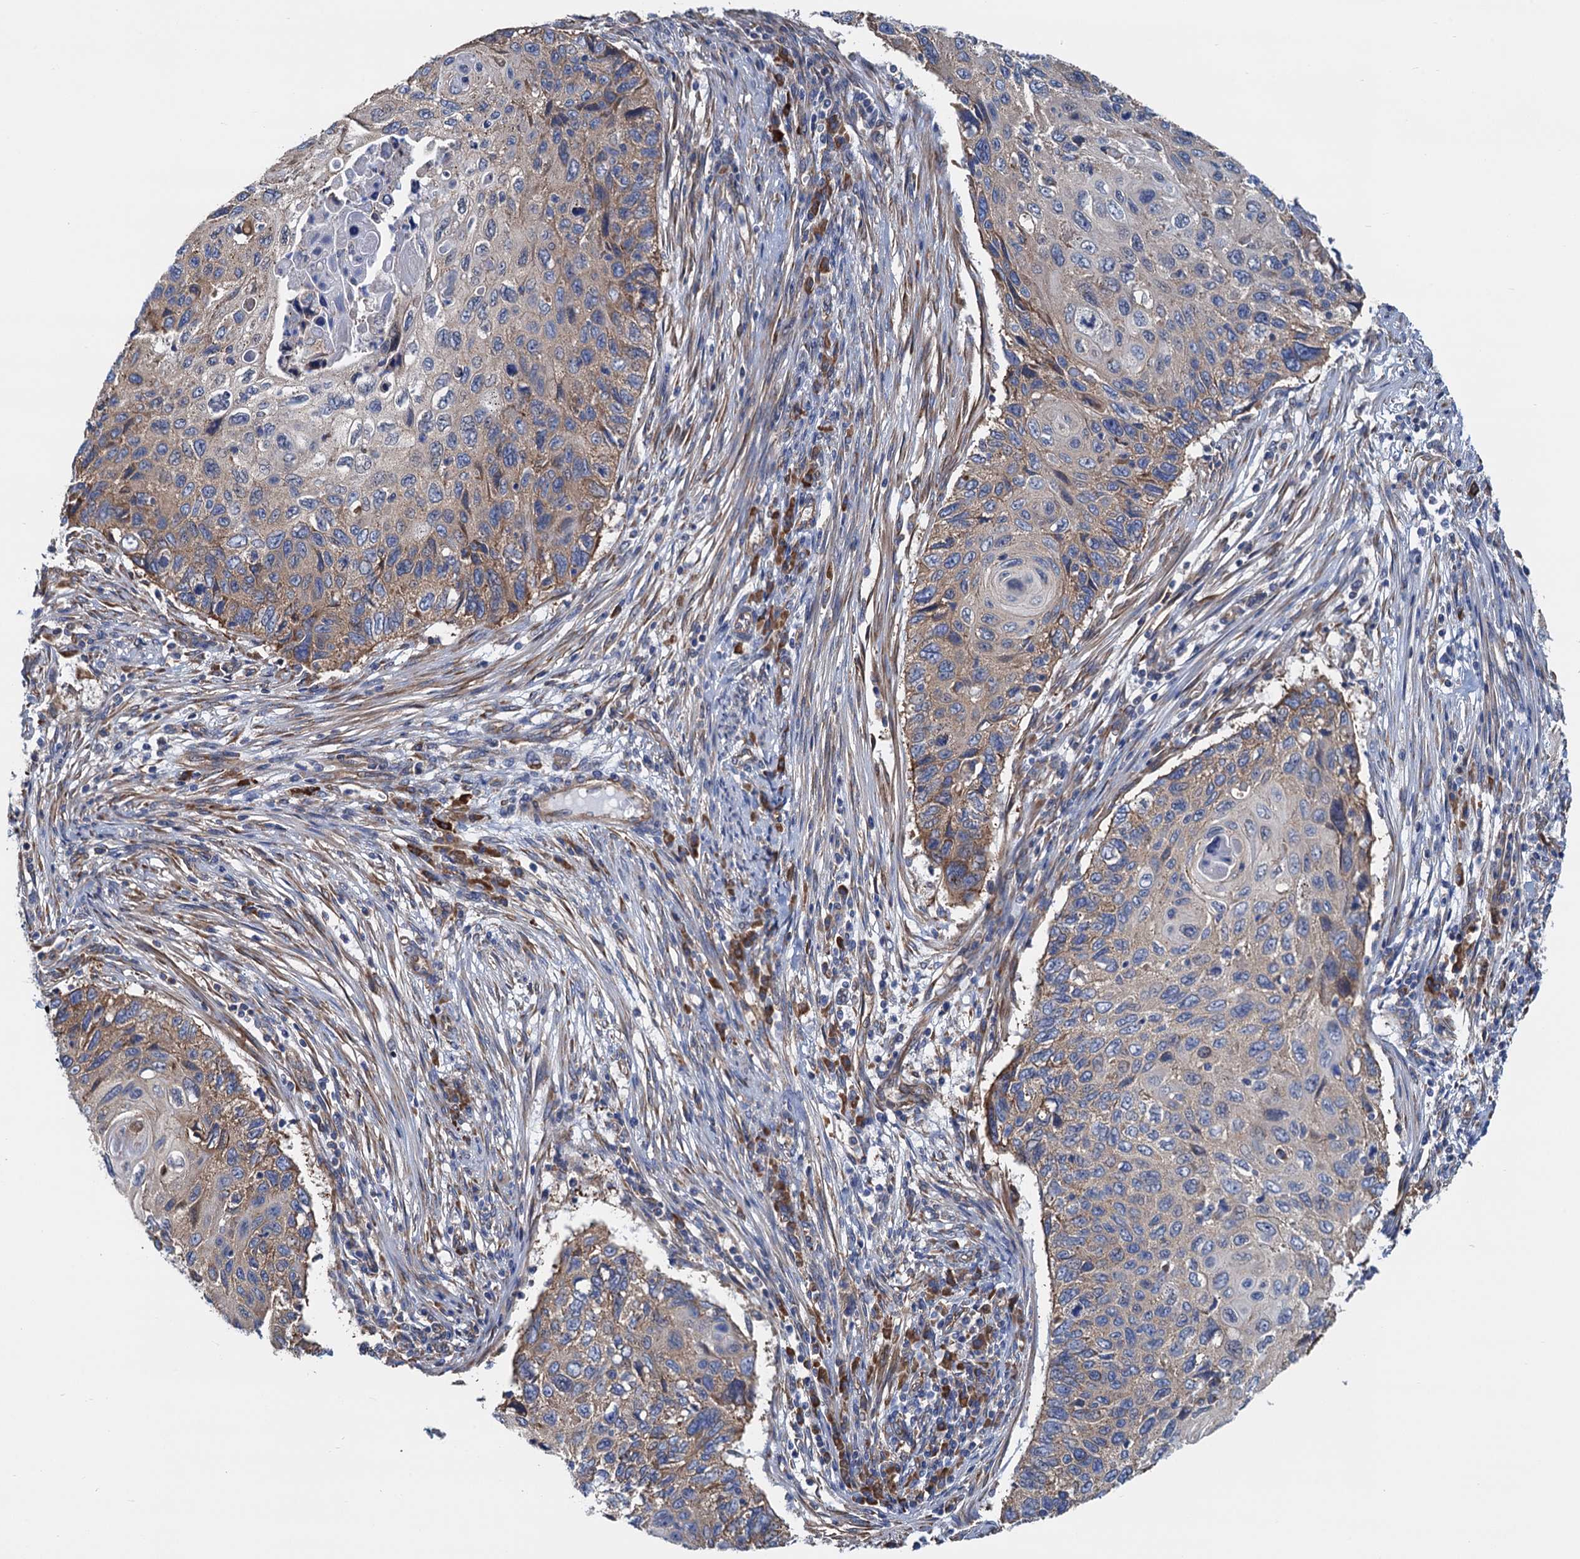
{"staining": {"intensity": "weak", "quantity": "25%-75%", "location": "cytoplasmic/membranous"}, "tissue": "cervical cancer", "cell_type": "Tumor cells", "image_type": "cancer", "snomed": [{"axis": "morphology", "description": "Squamous cell carcinoma, NOS"}, {"axis": "topography", "description": "Cervix"}], "caption": "Protein analysis of cervical cancer tissue shows weak cytoplasmic/membranous staining in approximately 25%-75% of tumor cells.", "gene": "SLC12A7", "patient": {"sex": "female", "age": 70}}